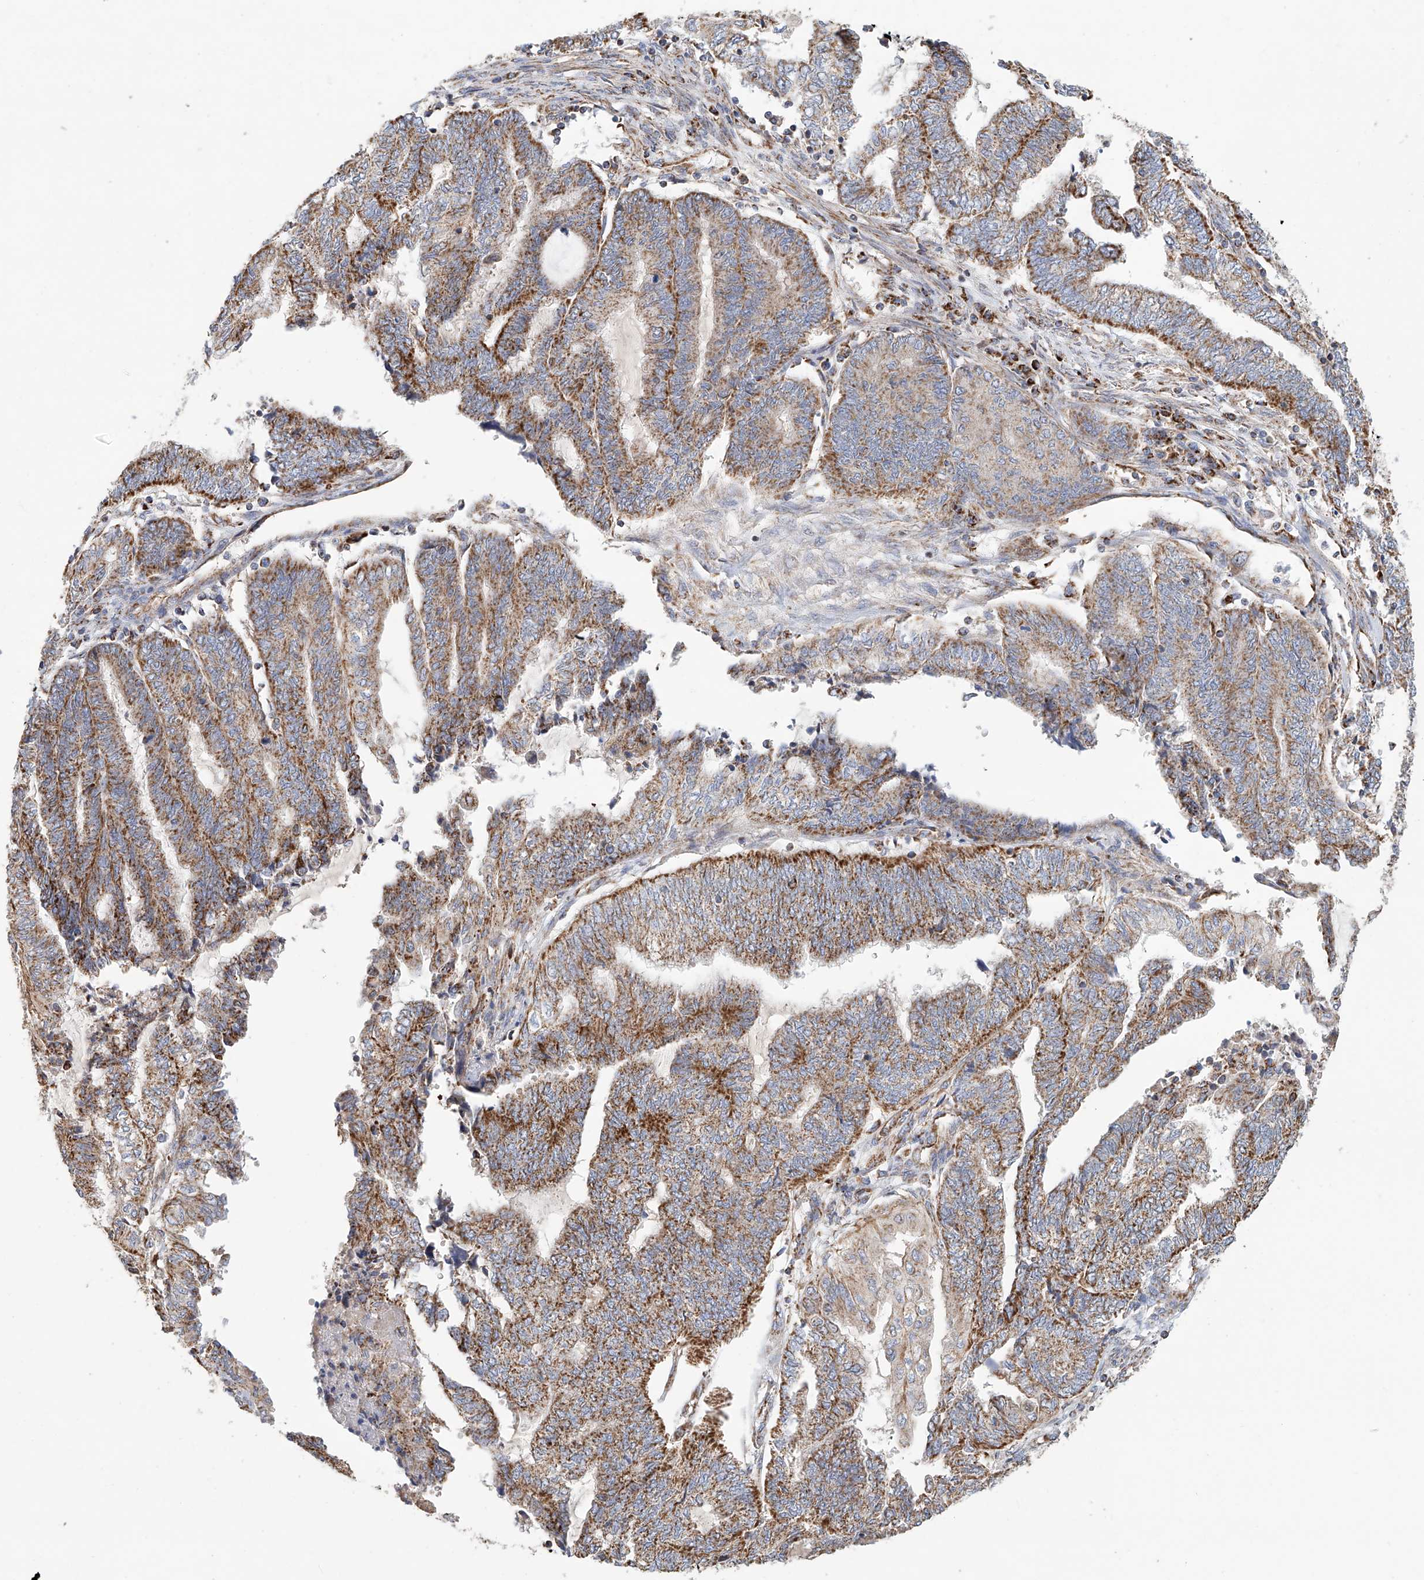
{"staining": {"intensity": "moderate", "quantity": ">75%", "location": "cytoplasmic/membranous"}, "tissue": "endometrial cancer", "cell_type": "Tumor cells", "image_type": "cancer", "snomed": [{"axis": "morphology", "description": "Adenocarcinoma, NOS"}, {"axis": "topography", "description": "Uterus"}, {"axis": "topography", "description": "Endometrium"}], "caption": "An image of adenocarcinoma (endometrial) stained for a protein displays moderate cytoplasmic/membranous brown staining in tumor cells. Using DAB (brown) and hematoxylin (blue) stains, captured at high magnification using brightfield microscopy.", "gene": "MCL1", "patient": {"sex": "female", "age": 70}}